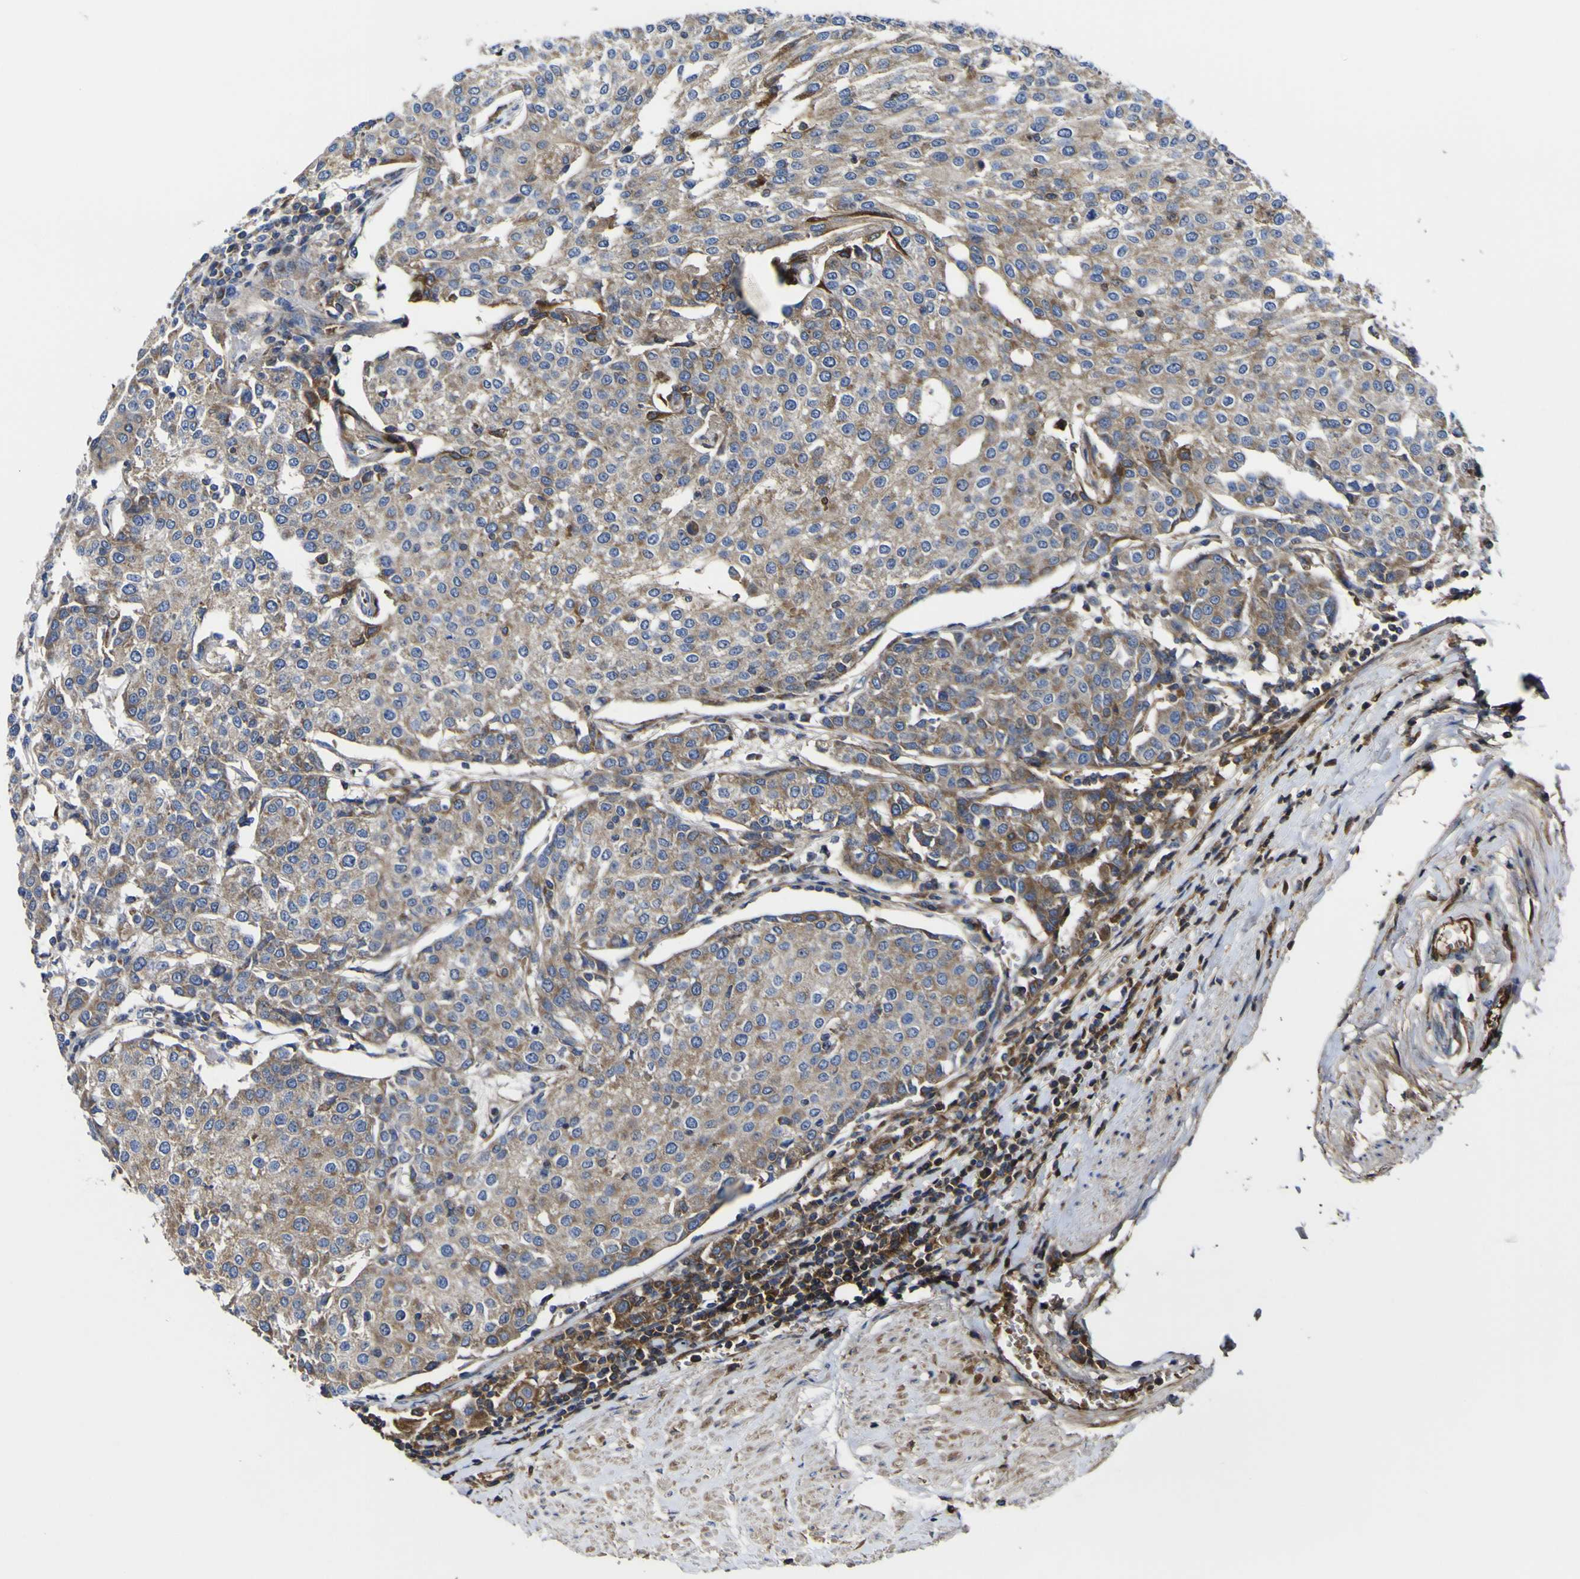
{"staining": {"intensity": "moderate", "quantity": ">75%", "location": "cytoplasmic/membranous"}, "tissue": "urothelial cancer", "cell_type": "Tumor cells", "image_type": "cancer", "snomed": [{"axis": "morphology", "description": "Urothelial carcinoma, High grade"}, {"axis": "topography", "description": "Urinary bladder"}], "caption": "High-grade urothelial carcinoma stained with a brown dye shows moderate cytoplasmic/membranous positive expression in about >75% of tumor cells.", "gene": "CCDC90B", "patient": {"sex": "female", "age": 85}}